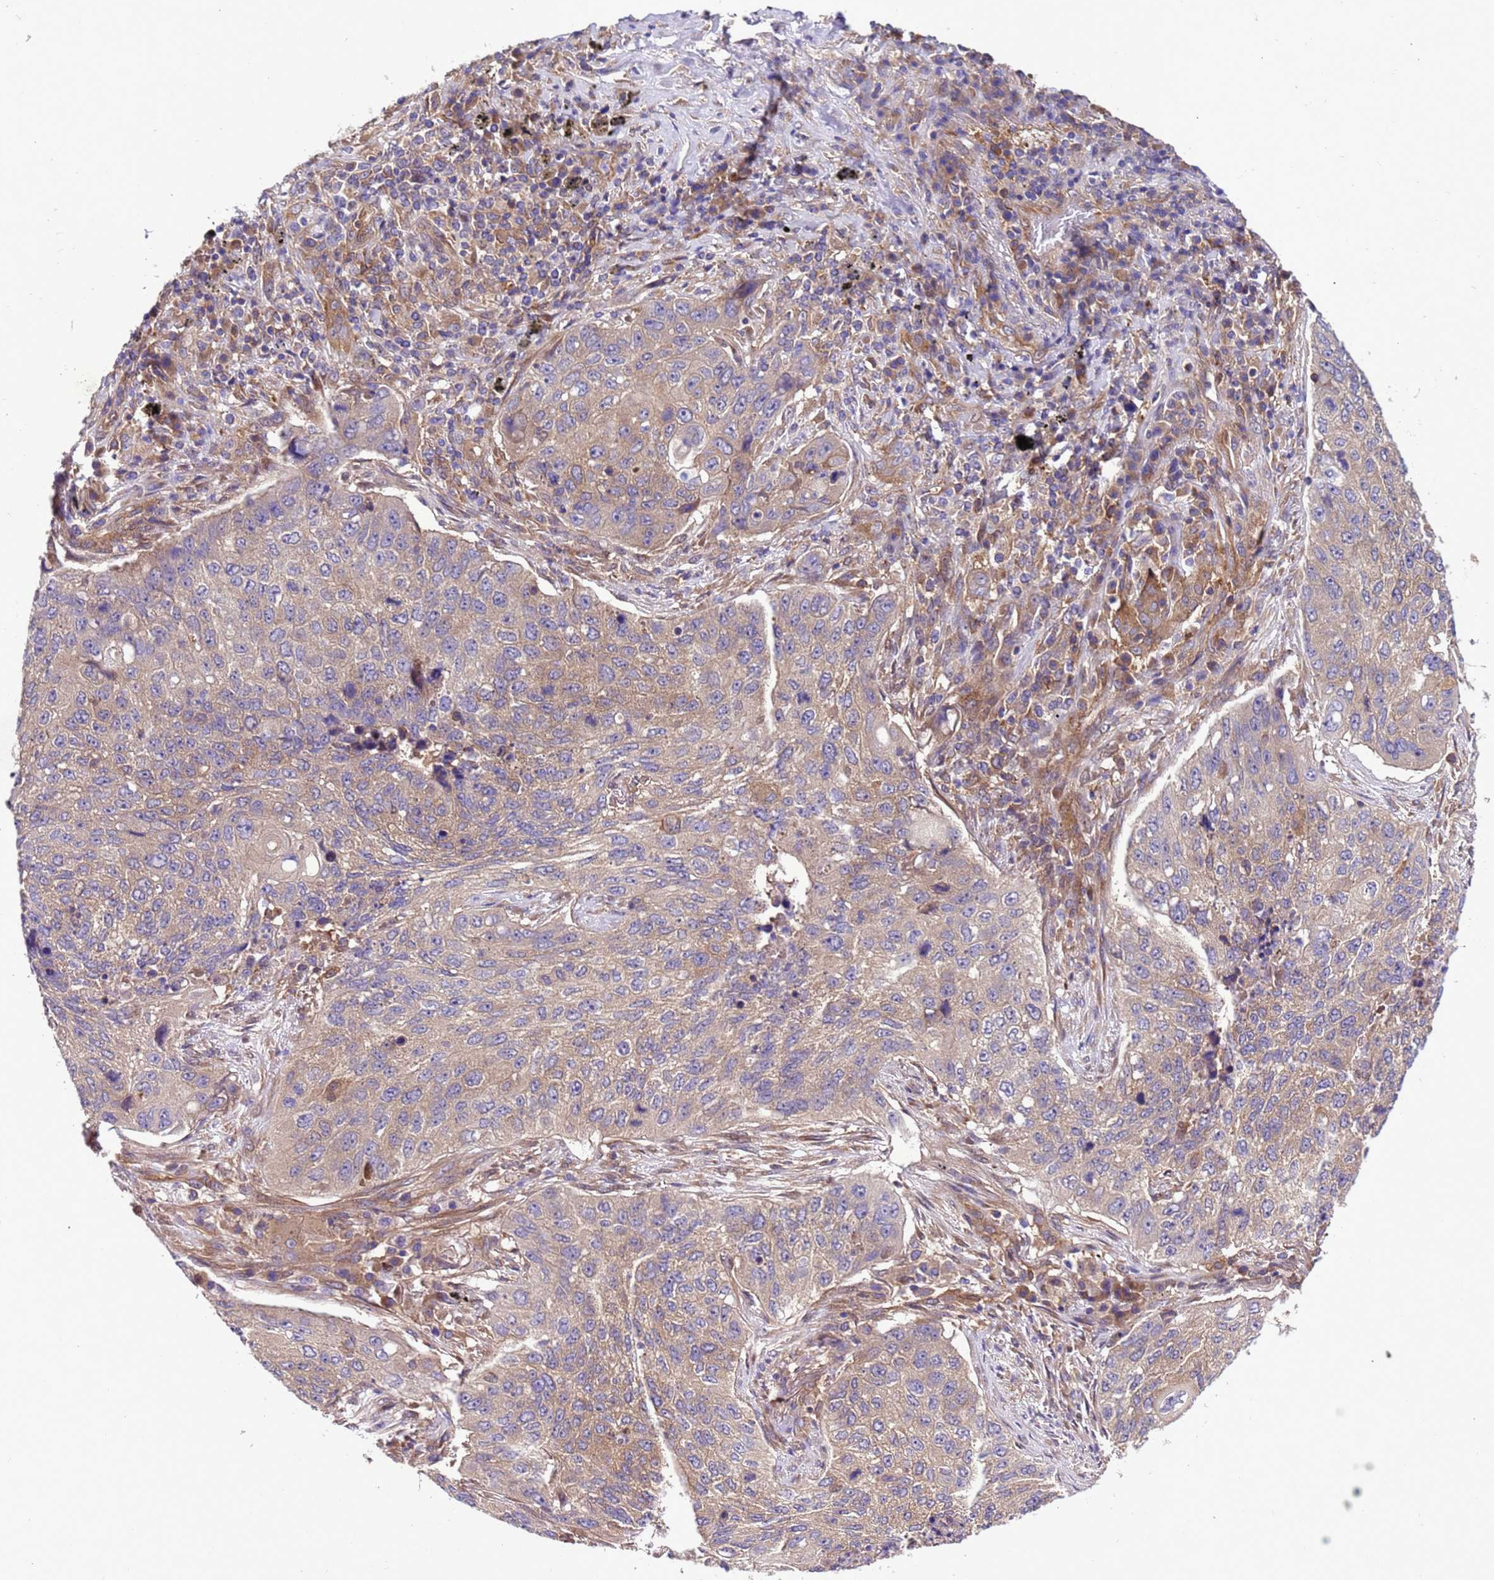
{"staining": {"intensity": "weak", "quantity": "25%-75%", "location": "cytoplasmic/membranous"}, "tissue": "lung cancer", "cell_type": "Tumor cells", "image_type": "cancer", "snomed": [{"axis": "morphology", "description": "Squamous cell carcinoma, NOS"}, {"axis": "topography", "description": "Lung"}], "caption": "Immunohistochemical staining of squamous cell carcinoma (lung) shows low levels of weak cytoplasmic/membranous staining in approximately 25%-75% of tumor cells.", "gene": "RABEP2", "patient": {"sex": "female", "age": 63}}